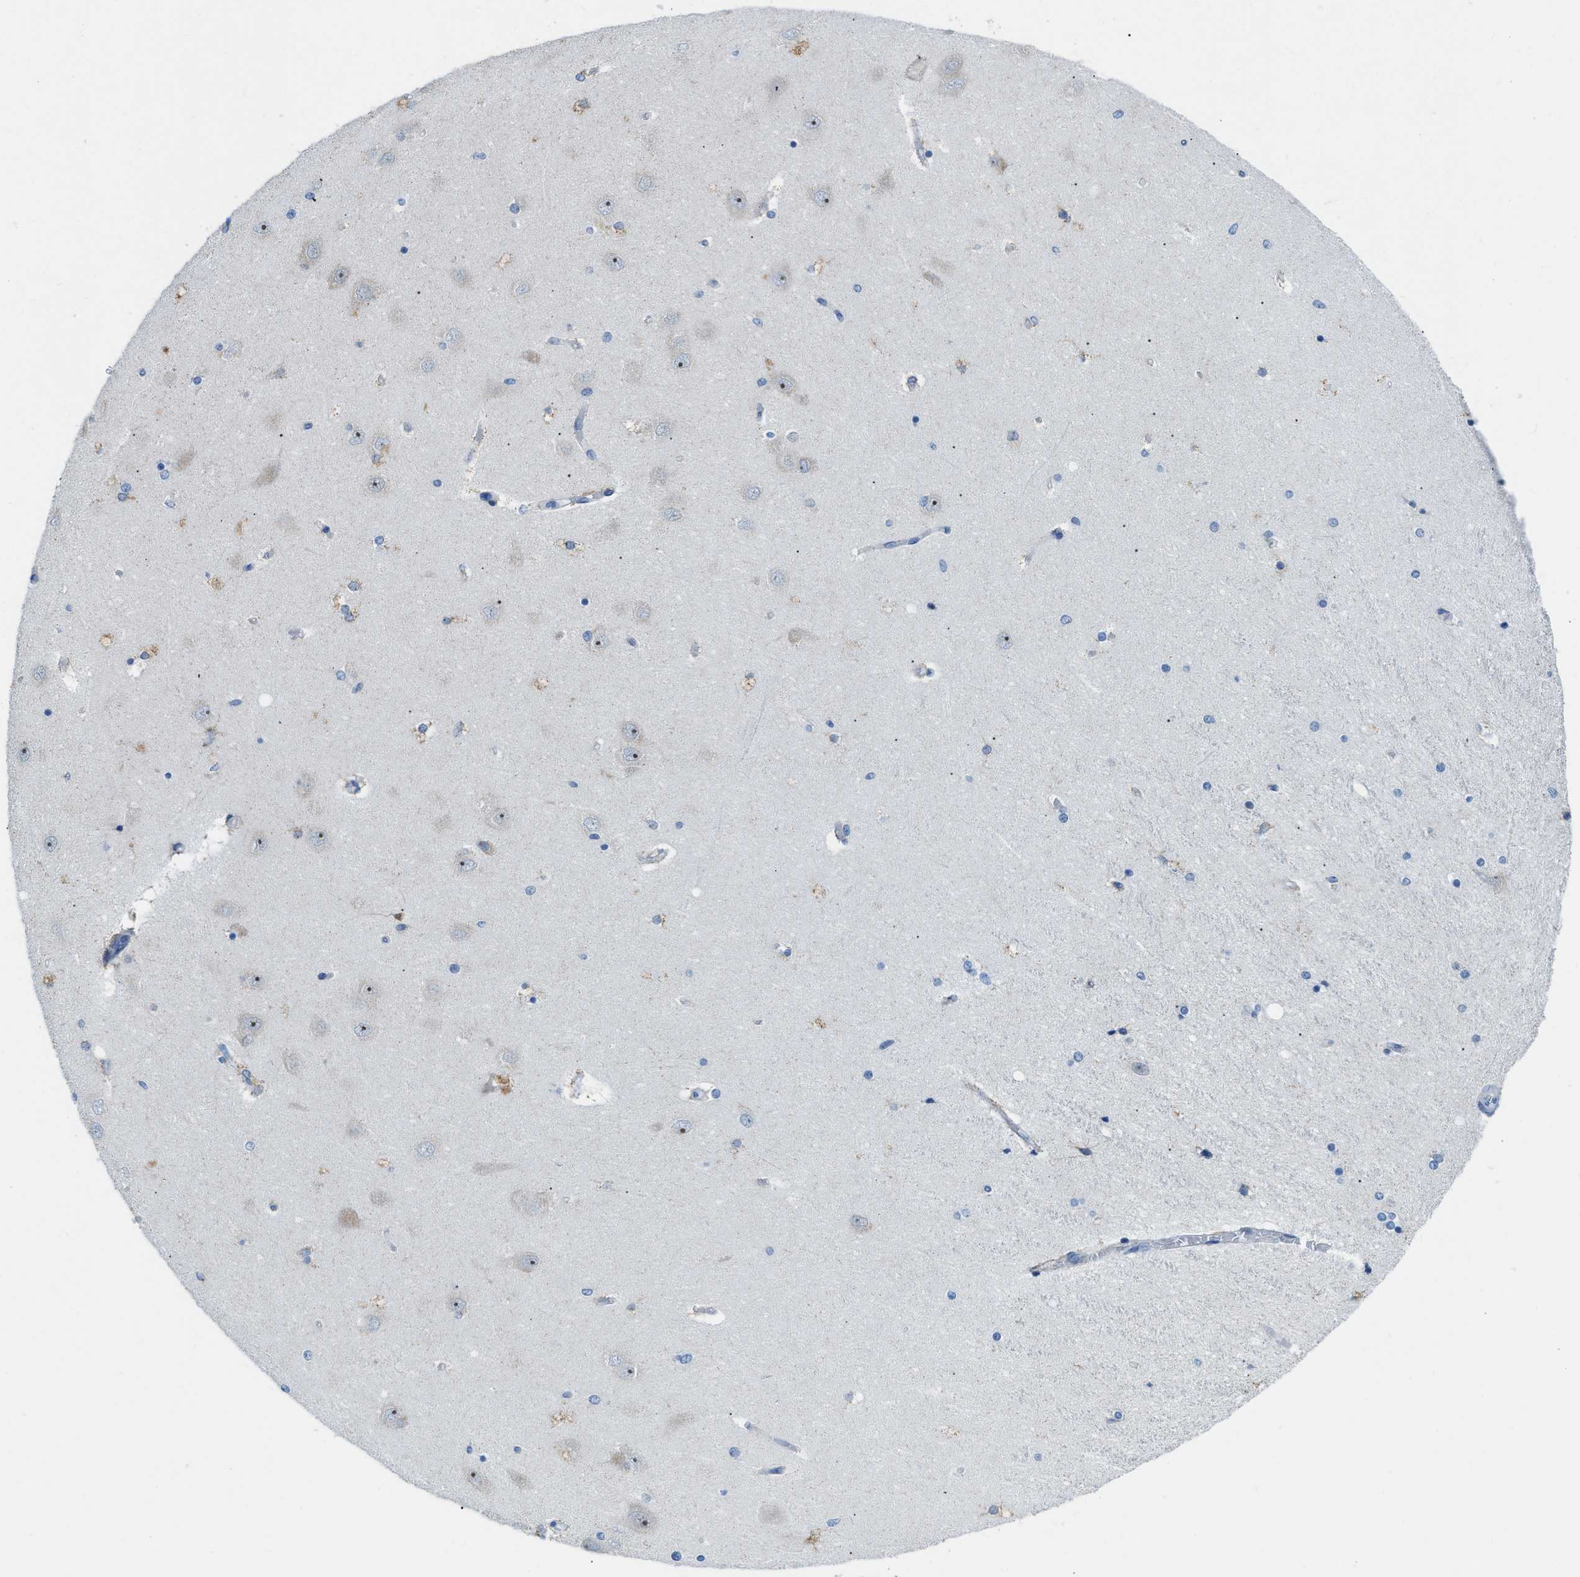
{"staining": {"intensity": "negative", "quantity": "none", "location": "none"}, "tissue": "hippocampus", "cell_type": "Glial cells", "image_type": "normal", "snomed": [{"axis": "morphology", "description": "Normal tissue, NOS"}, {"axis": "topography", "description": "Hippocampus"}], "caption": "Immunohistochemistry (IHC) photomicrograph of unremarkable hippocampus: hippocampus stained with DAB demonstrates no significant protein positivity in glial cells. Brightfield microscopy of immunohistochemistry (IHC) stained with DAB (brown) and hematoxylin (blue), captured at high magnification.", "gene": "PHRF1", "patient": {"sex": "female", "age": 54}}